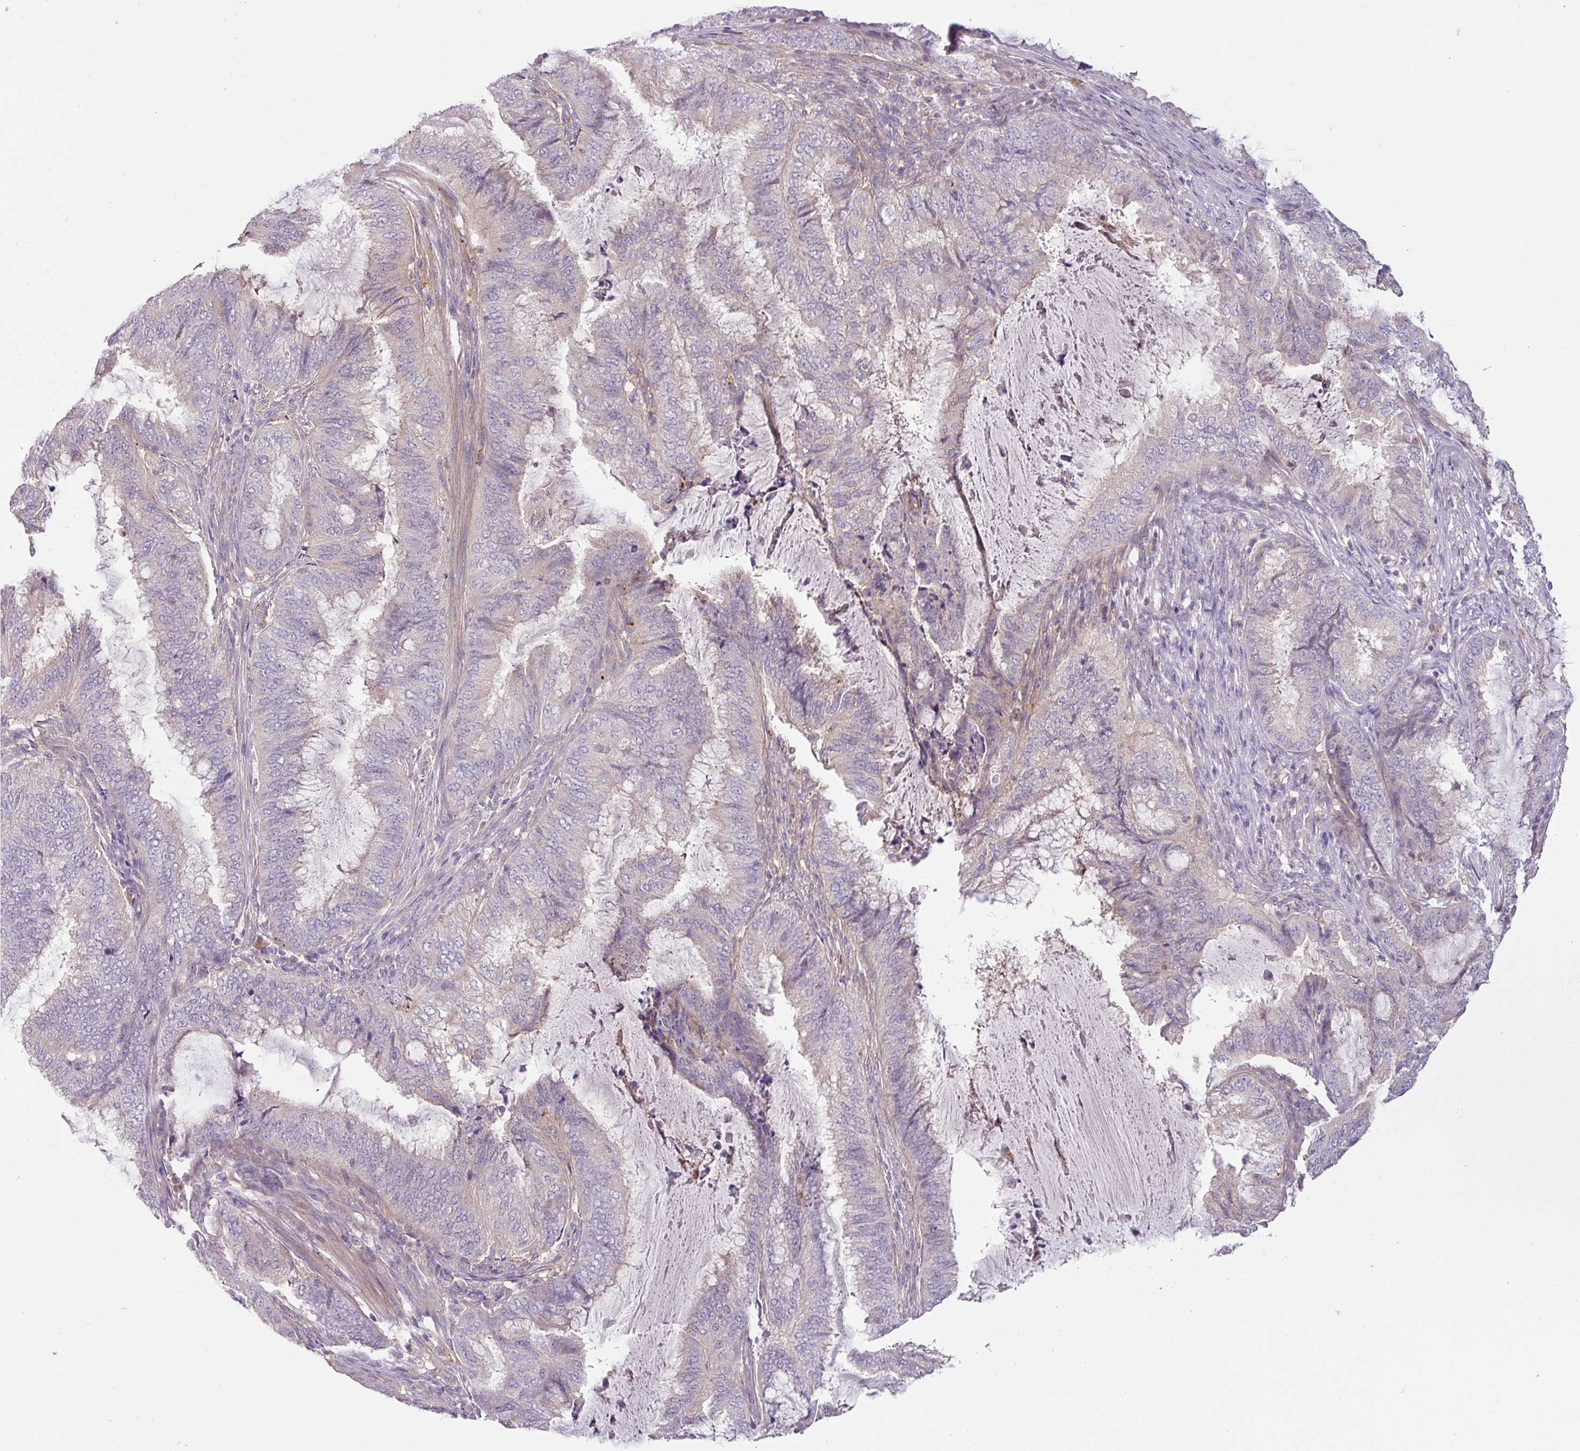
{"staining": {"intensity": "negative", "quantity": "none", "location": "none"}, "tissue": "endometrial cancer", "cell_type": "Tumor cells", "image_type": "cancer", "snomed": [{"axis": "morphology", "description": "Adenocarcinoma, NOS"}, {"axis": "topography", "description": "Endometrium"}], "caption": "Tumor cells show no significant expression in endometrial cancer (adenocarcinoma).", "gene": "HOXC13", "patient": {"sex": "female", "age": 51}}